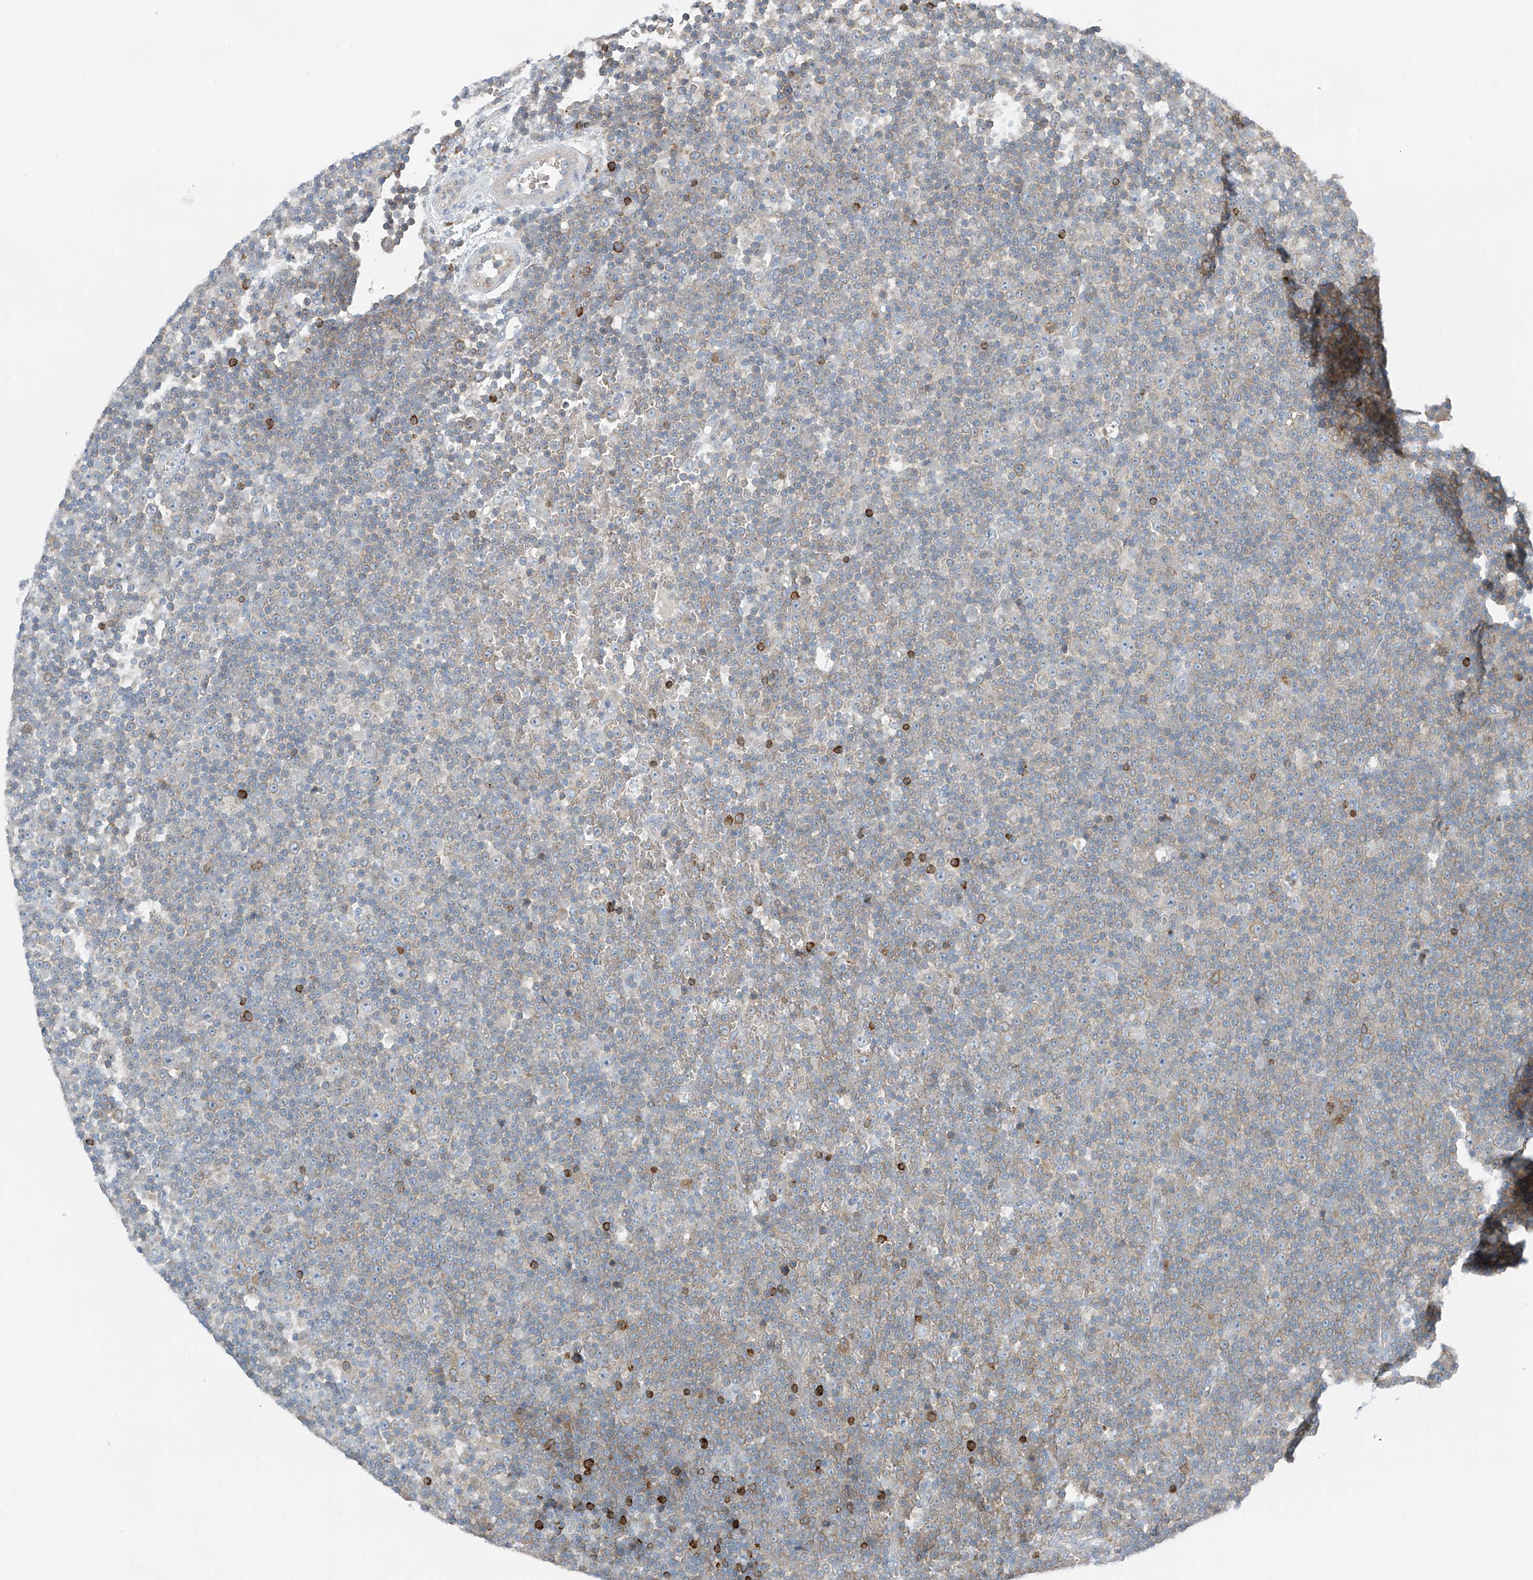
{"staining": {"intensity": "moderate", "quantity": "<25%", "location": "cytoplasmic/membranous"}, "tissue": "lymphoma", "cell_type": "Tumor cells", "image_type": "cancer", "snomed": [{"axis": "morphology", "description": "Malignant lymphoma, non-Hodgkin's type, Low grade"}, {"axis": "topography", "description": "Lymph node"}], "caption": "Protein analysis of malignant lymphoma, non-Hodgkin's type (low-grade) tissue shows moderate cytoplasmic/membranous expression in approximately <25% of tumor cells.", "gene": "SLC12A6", "patient": {"sex": "female", "age": 67}}